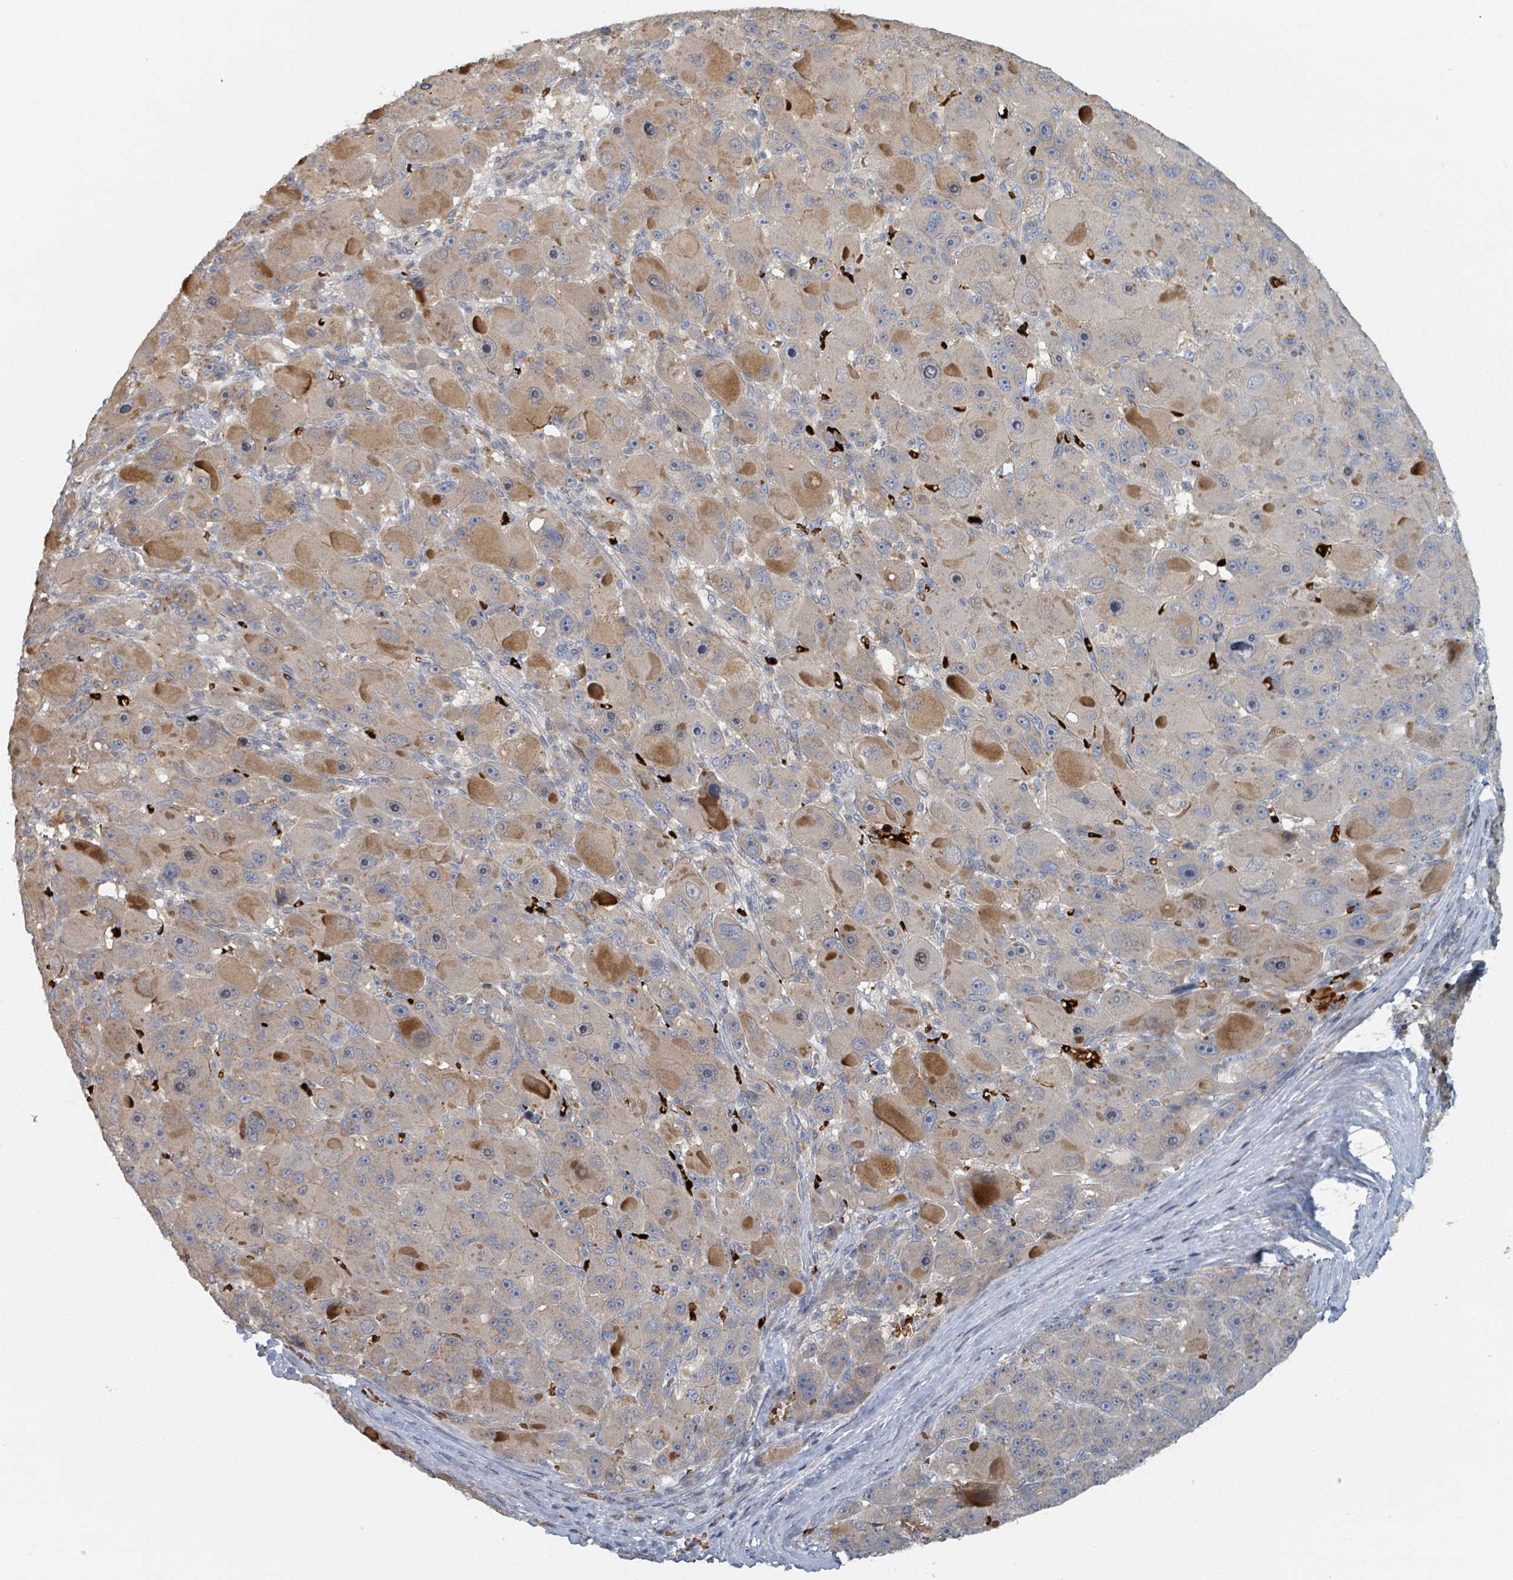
{"staining": {"intensity": "moderate", "quantity": "<25%", "location": "cytoplasmic/membranous"}, "tissue": "liver cancer", "cell_type": "Tumor cells", "image_type": "cancer", "snomed": [{"axis": "morphology", "description": "Carcinoma, Hepatocellular, NOS"}, {"axis": "topography", "description": "Liver"}], "caption": "Protein positivity by immunohistochemistry (IHC) shows moderate cytoplasmic/membranous staining in approximately <25% of tumor cells in liver cancer (hepatocellular carcinoma). The protein is shown in brown color, while the nuclei are stained blue.", "gene": "TRPC4AP", "patient": {"sex": "male", "age": 76}}